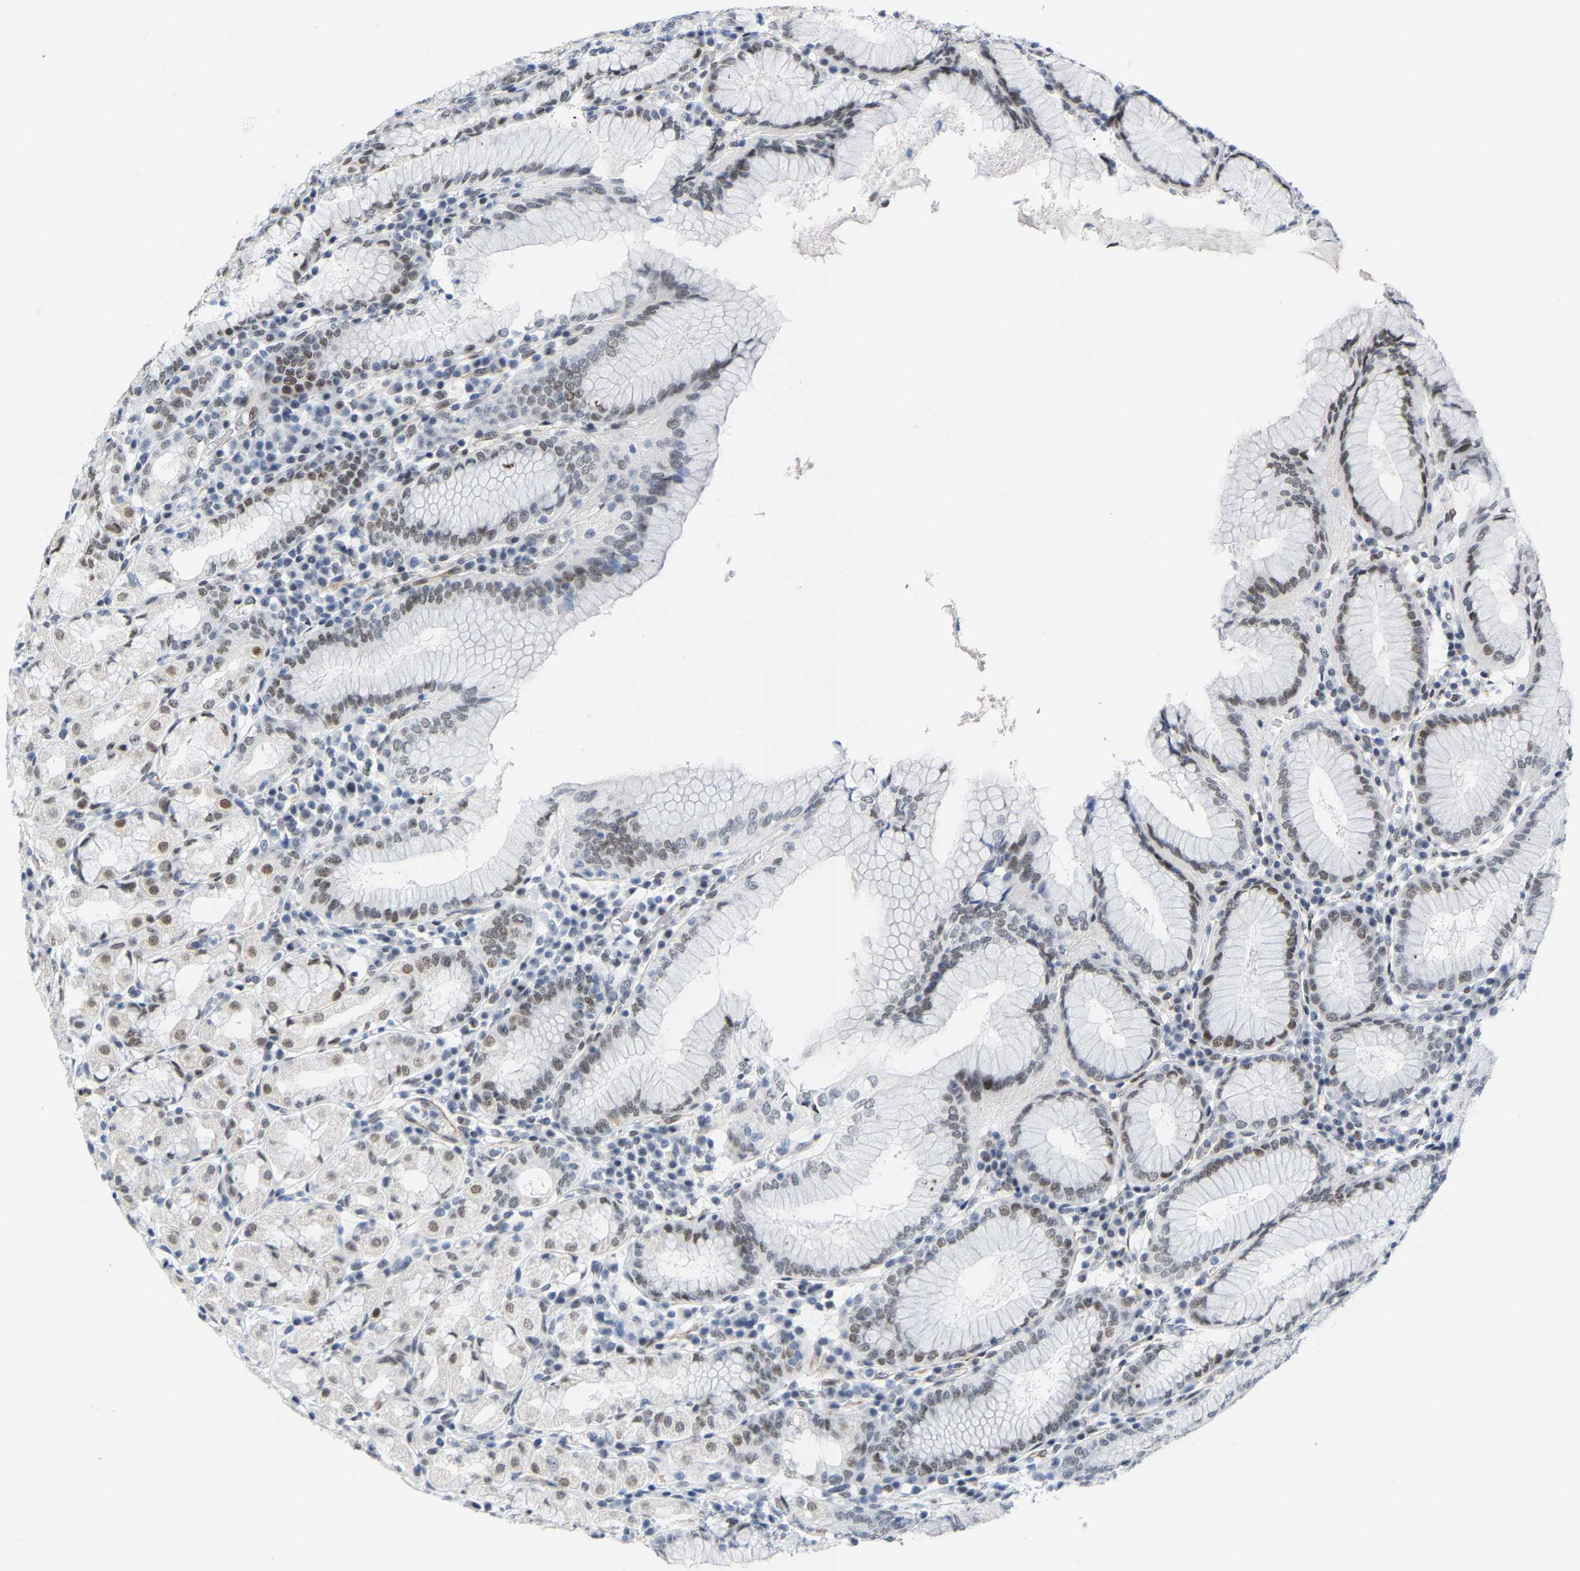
{"staining": {"intensity": "moderate", "quantity": "<25%", "location": "nuclear"}, "tissue": "stomach", "cell_type": "Glandular cells", "image_type": "normal", "snomed": [{"axis": "morphology", "description": "Normal tissue, NOS"}, {"axis": "topography", "description": "Stomach"}, {"axis": "topography", "description": "Stomach, lower"}], "caption": "This photomicrograph demonstrates immunohistochemistry (IHC) staining of unremarkable human stomach, with low moderate nuclear expression in approximately <25% of glandular cells.", "gene": "FAM180A", "patient": {"sex": "female", "age": 56}}